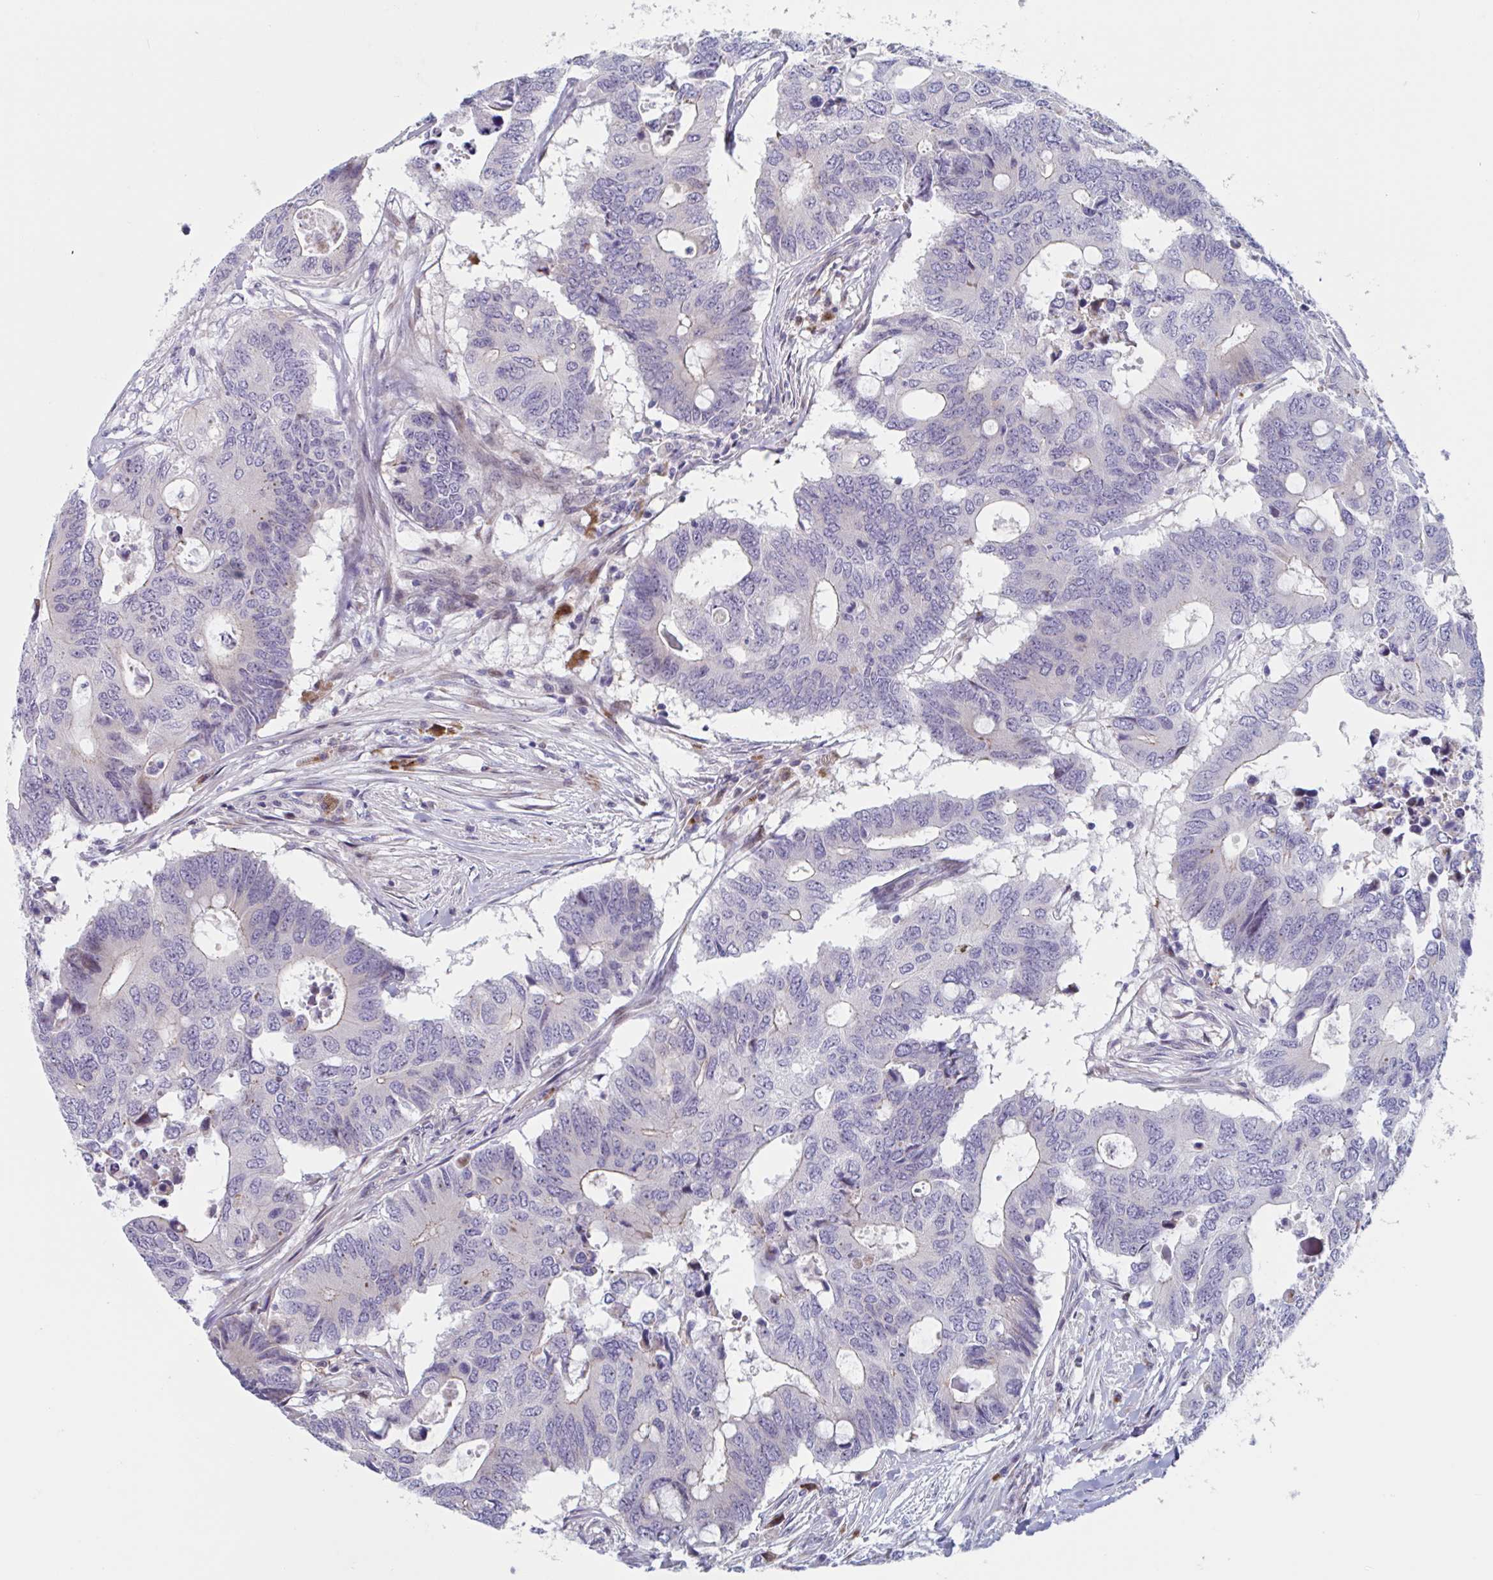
{"staining": {"intensity": "weak", "quantity": "<25%", "location": "cytoplasmic/membranous"}, "tissue": "colorectal cancer", "cell_type": "Tumor cells", "image_type": "cancer", "snomed": [{"axis": "morphology", "description": "Adenocarcinoma, NOS"}, {"axis": "topography", "description": "Colon"}], "caption": "Immunohistochemistry (IHC) of human colorectal cancer displays no positivity in tumor cells.", "gene": "DUXA", "patient": {"sex": "male", "age": 71}}